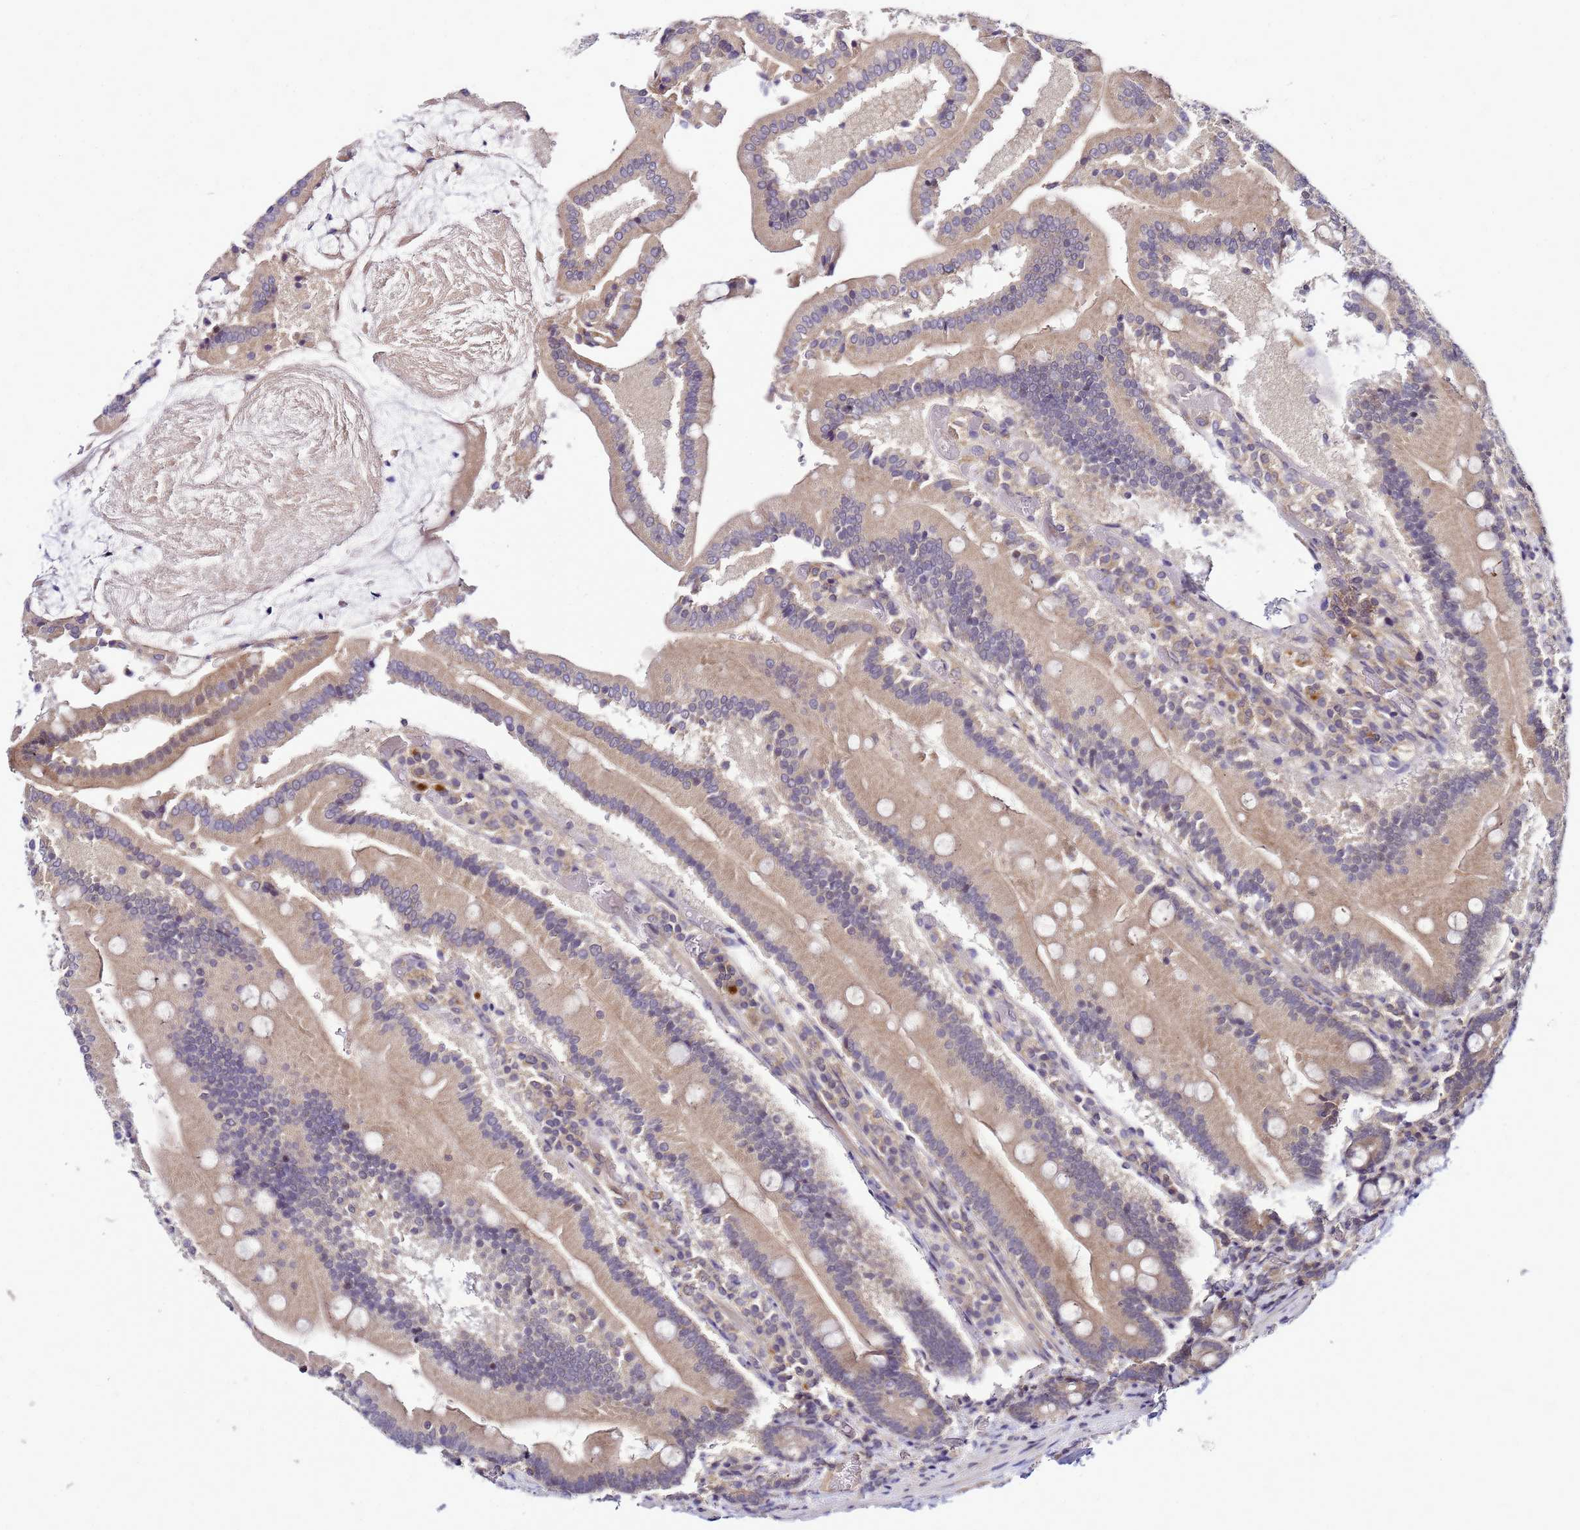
{"staining": {"intensity": "moderate", "quantity": ">75%", "location": "cytoplasmic/membranous"}, "tissue": "duodenum", "cell_type": "Glandular cells", "image_type": "normal", "snomed": [{"axis": "morphology", "description": "Normal tissue, NOS"}, {"axis": "topography", "description": "Duodenum"}], "caption": "Brown immunohistochemical staining in benign duodenum demonstrates moderate cytoplasmic/membranous expression in approximately >75% of glandular cells.", "gene": "SAT1", "patient": {"sex": "female", "age": 62}}